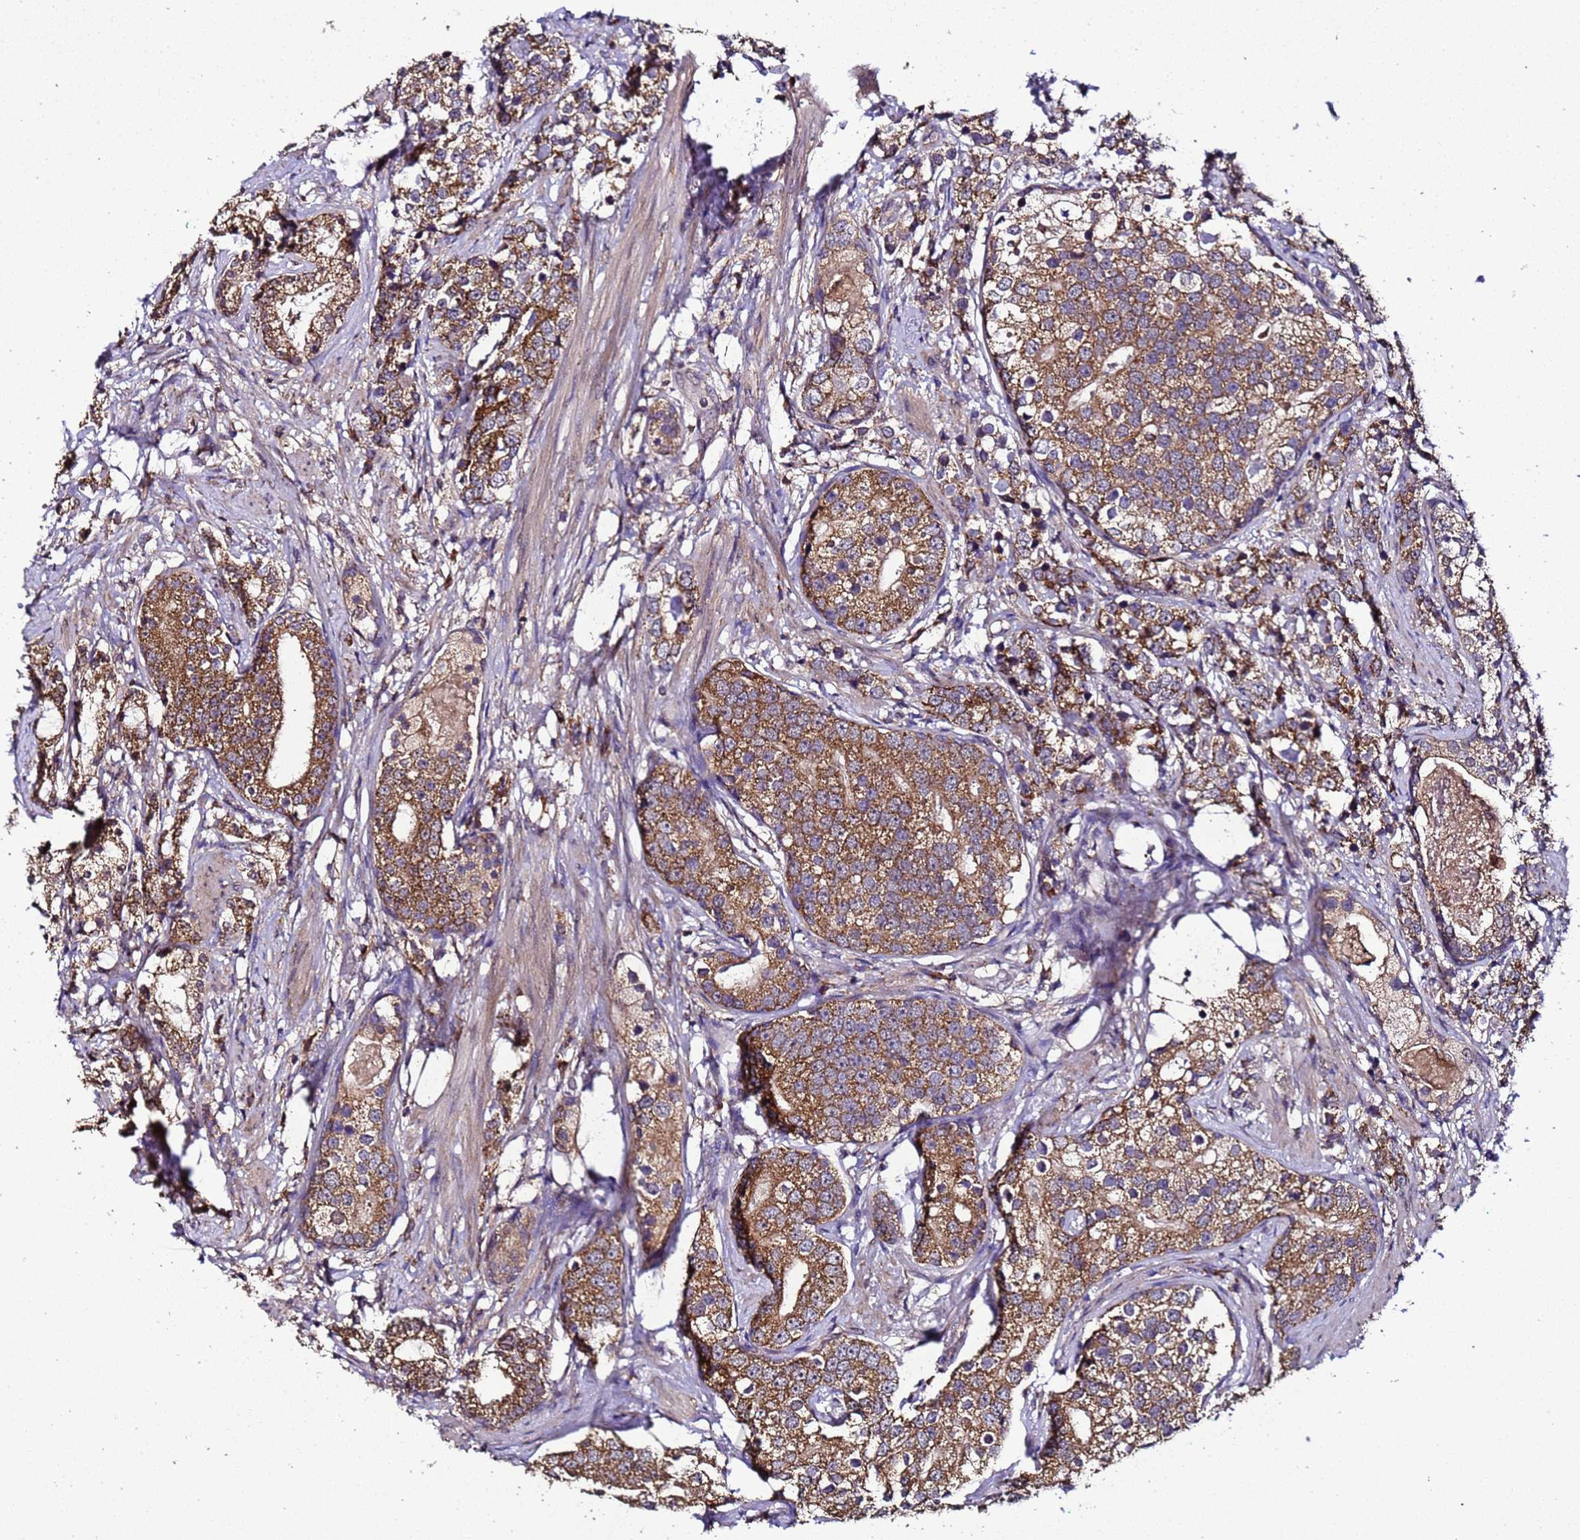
{"staining": {"intensity": "moderate", "quantity": ">75%", "location": "cytoplasmic/membranous"}, "tissue": "prostate cancer", "cell_type": "Tumor cells", "image_type": "cancer", "snomed": [{"axis": "morphology", "description": "Adenocarcinoma, High grade"}, {"axis": "topography", "description": "Prostate"}], "caption": "Adenocarcinoma (high-grade) (prostate) stained for a protein displays moderate cytoplasmic/membranous positivity in tumor cells.", "gene": "HSPBAP1", "patient": {"sex": "male", "age": 69}}